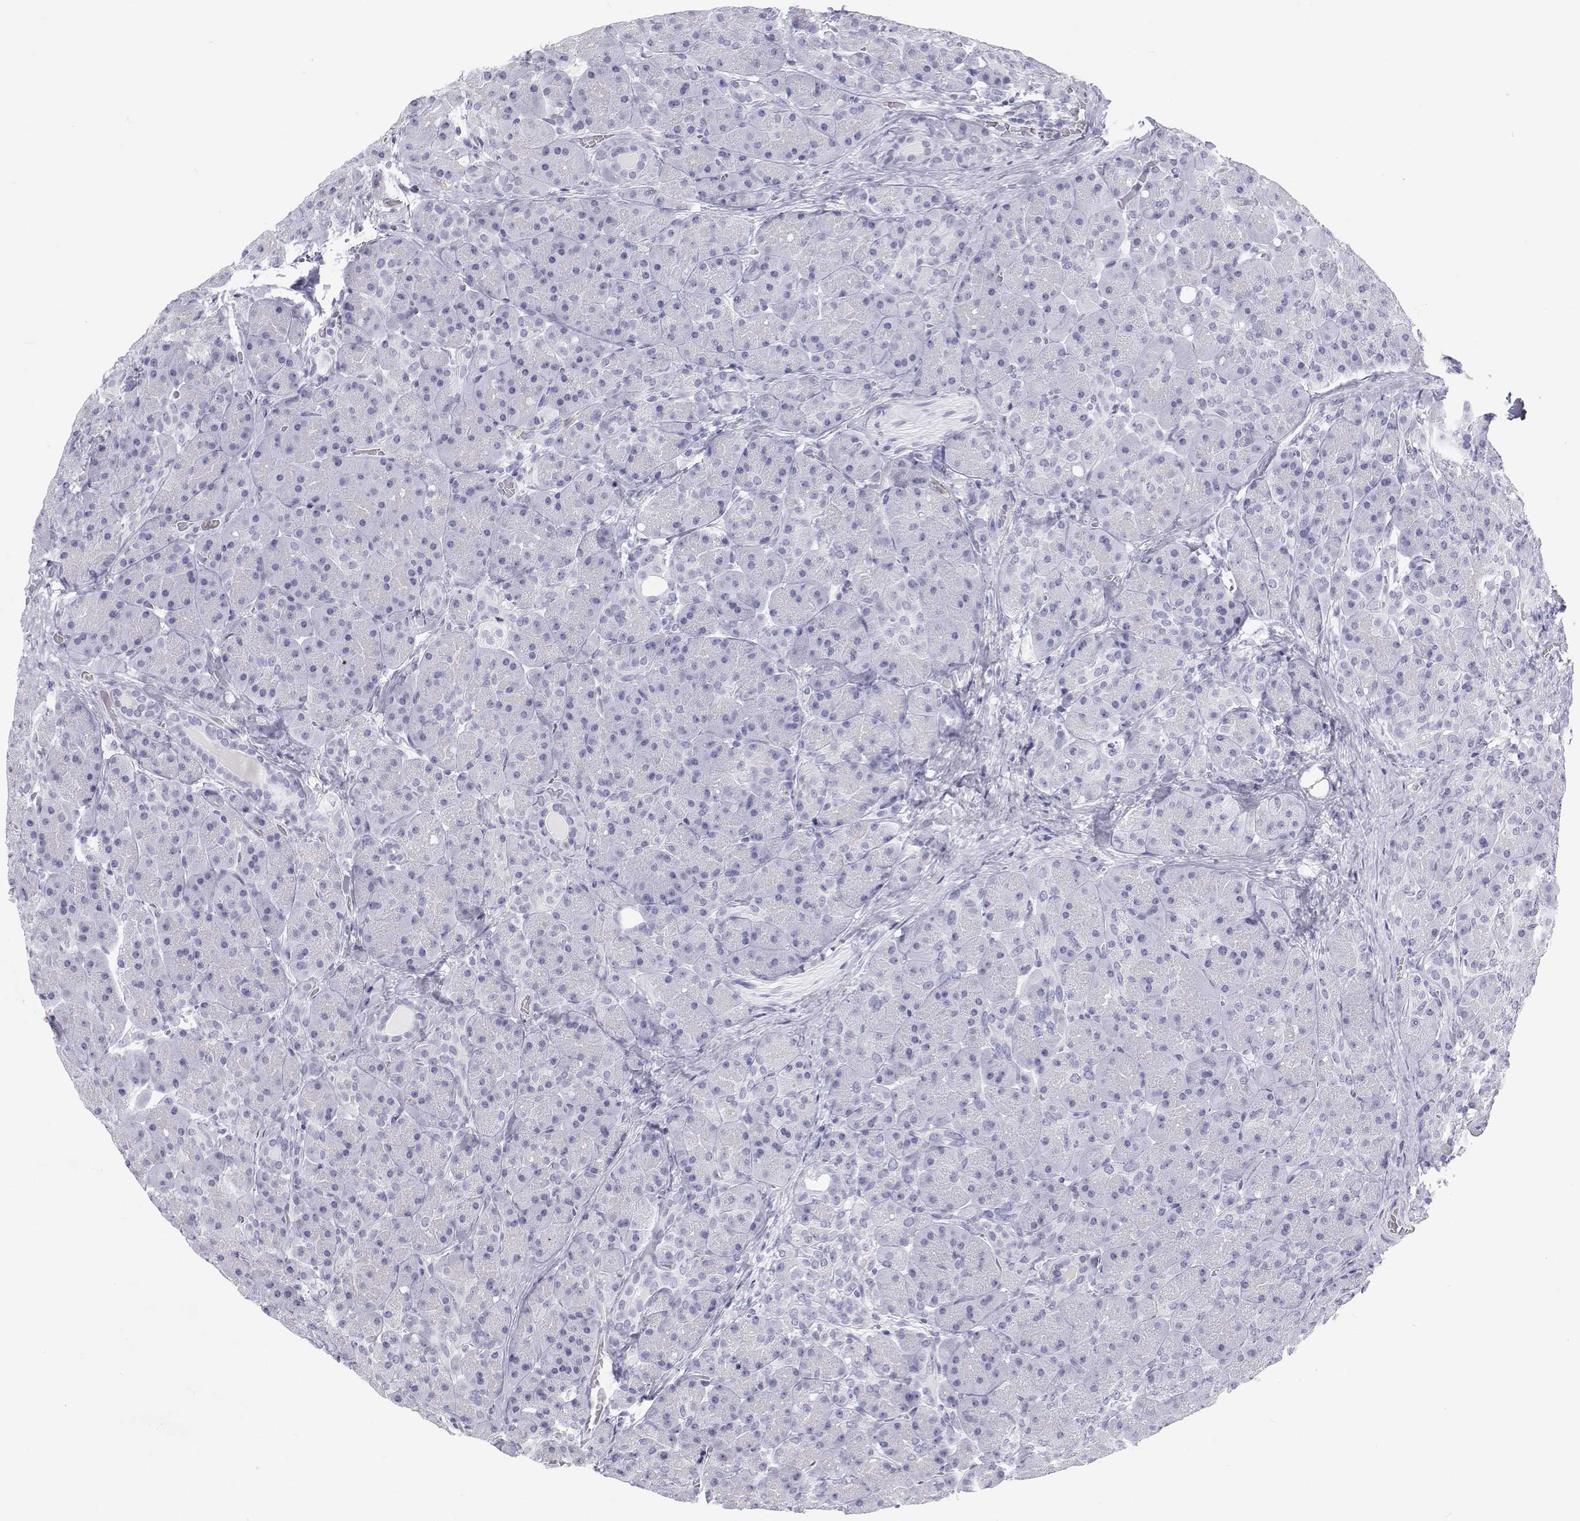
{"staining": {"intensity": "negative", "quantity": "none", "location": "none"}, "tissue": "pancreas", "cell_type": "Exocrine glandular cells", "image_type": "normal", "snomed": [{"axis": "morphology", "description": "Normal tissue, NOS"}, {"axis": "topography", "description": "Pancreas"}], "caption": "A high-resolution micrograph shows immunohistochemistry staining of unremarkable pancreas, which reveals no significant staining in exocrine glandular cells. (DAB immunohistochemistry (IHC) visualized using brightfield microscopy, high magnification).", "gene": "SFTPB", "patient": {"sex": "male", "age": 55}}